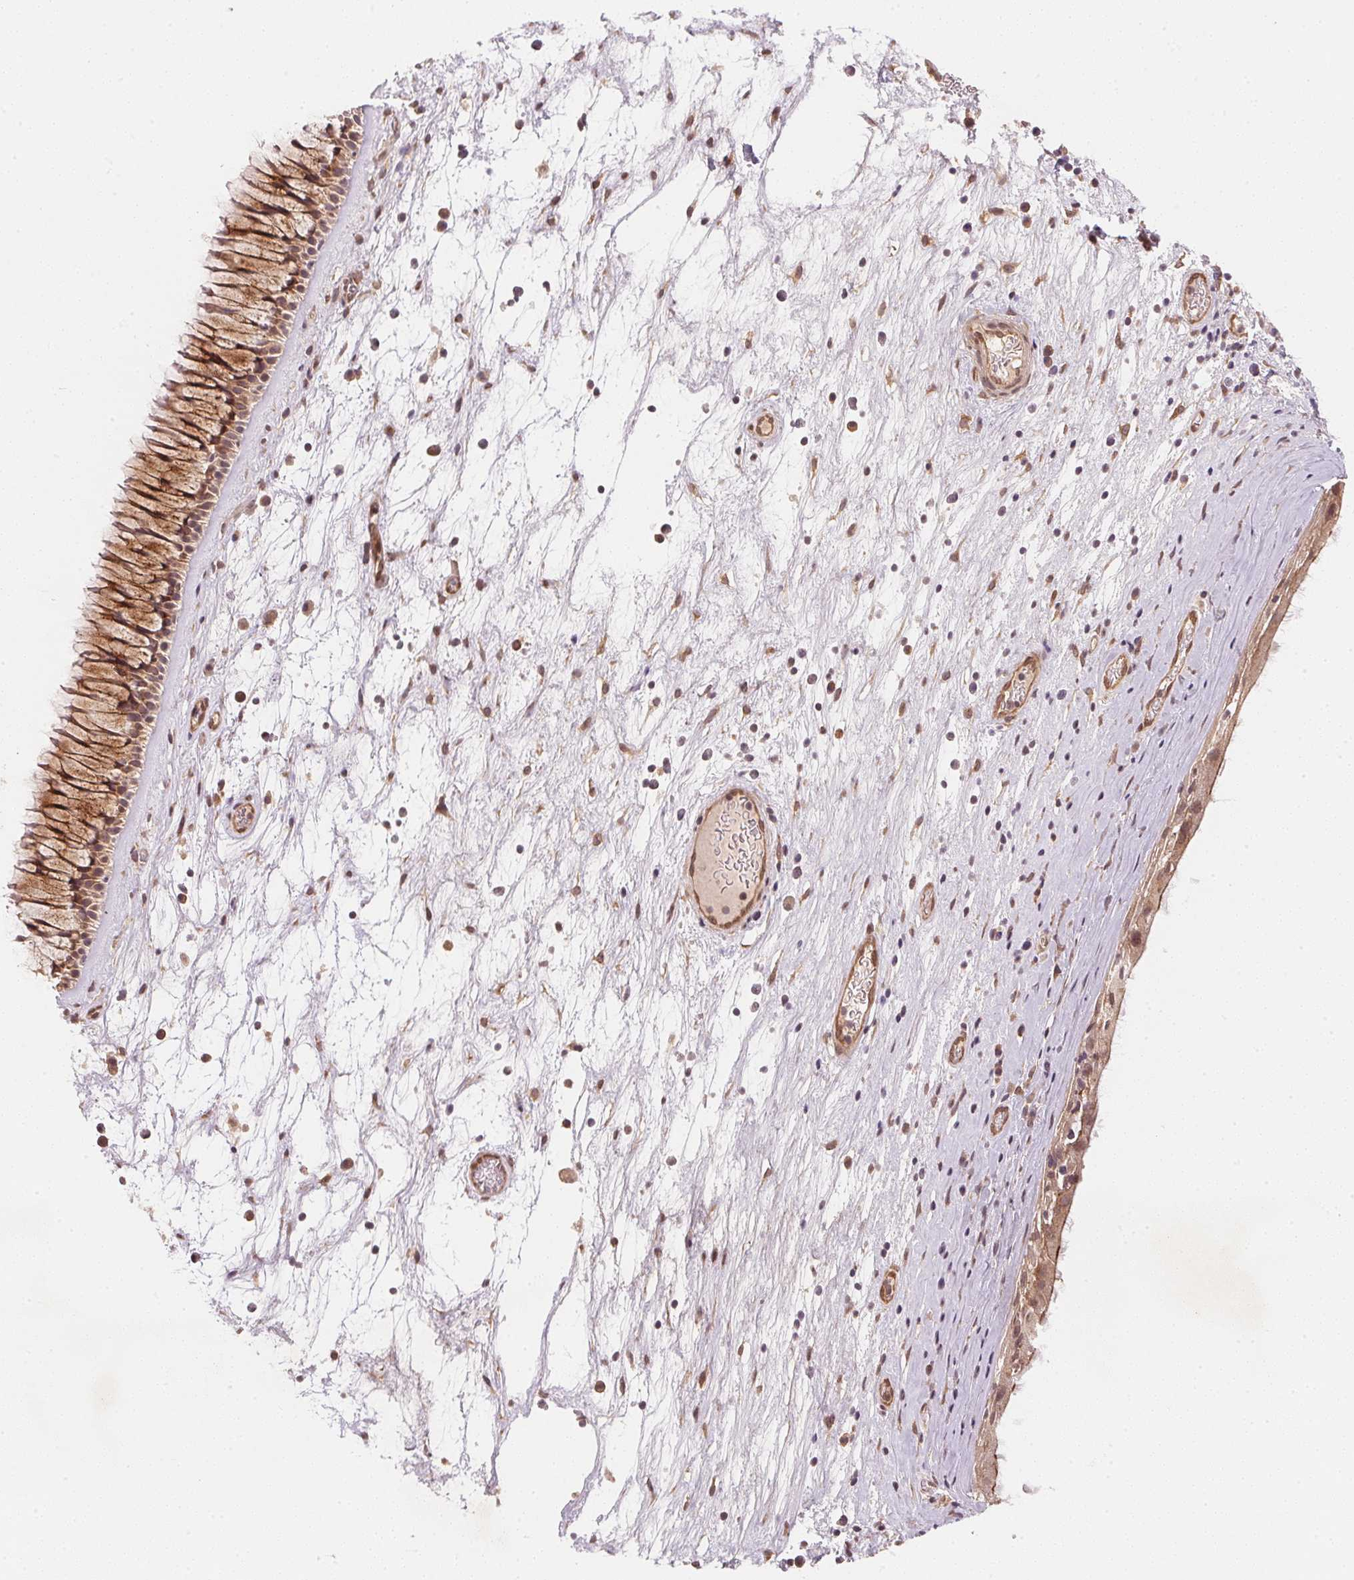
{"staining": {"intensity": "moderate", "quantity": ">75%", "location": "cytoplasmic/membranous,nuclear"}, "tissue": "nasopharynx", "cell_type": "Respiratory epithelial cells", "image_type": "normal", "snomed": [{"axis": "morphology", "description": "Normal tissue, NOS"}, {"axis": "topography", "description": "Nasopharynx"}], "caption": "The micrograph demonstrates staining of unremarkable nasopharynx, revealing moderate cytoplasmic/membranous,nuclear protein staining (brown color) within respiratory epithelial cells. The staining was performed using DAB, with brown indicating positive protein expression. Nuclei are stained blue with hematoxylin.", "gene": "EI24", "patient": {"sex": "male", "age": 74}}